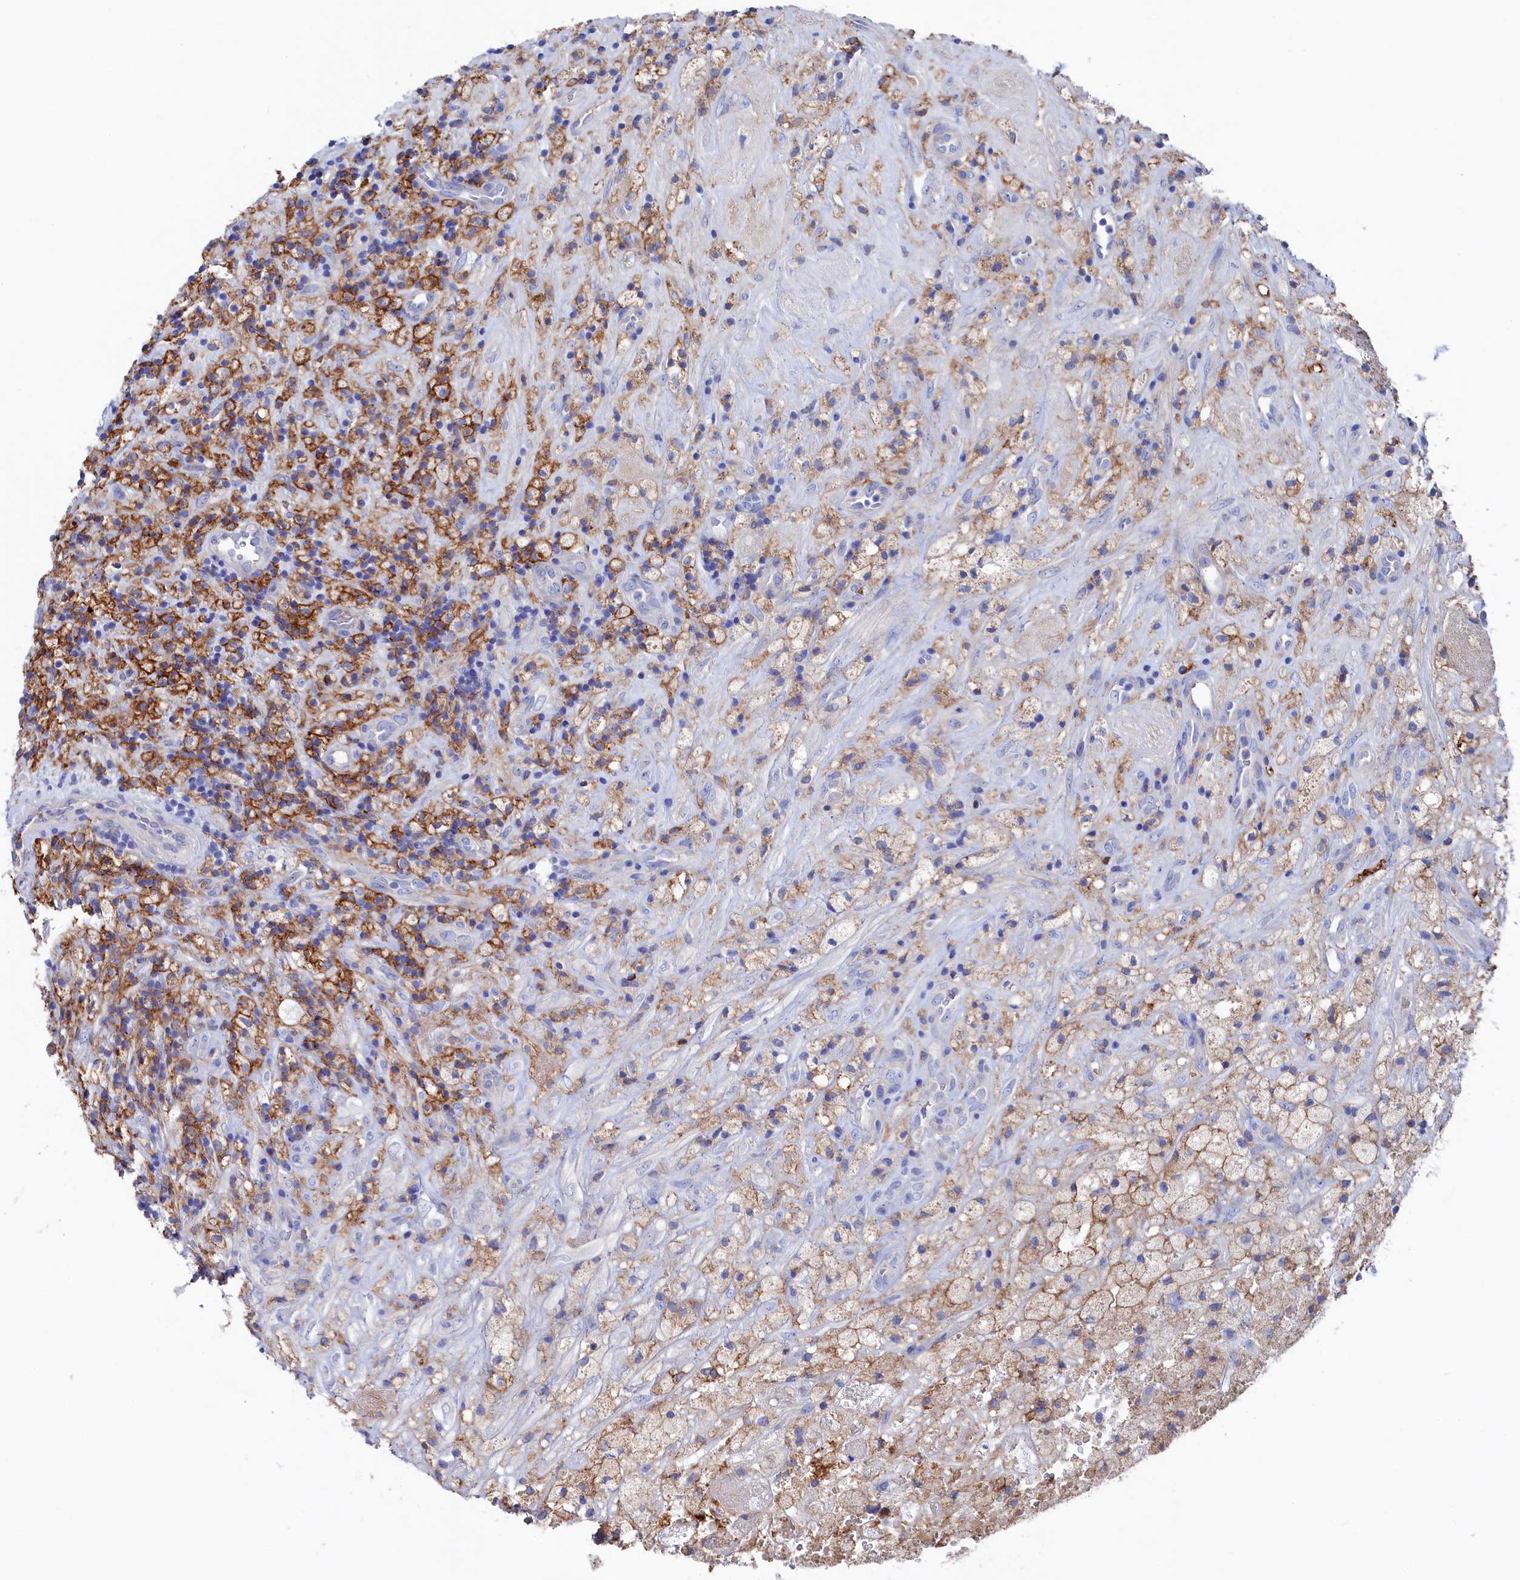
{"staining": {"intensity": "negative", "quantity": "none", "location": "none"}, "tissue": "glioma", "cell_type": "Tumor cells", "image_type": "cancer", "snomed": [{"axis": "morphology", "description": "Glioma, malignant, High grade"}, {"axis": "topography", "description": "Brain"}], "caption": "Protein analysis of malignant high-grade glioma exhibits no significant expression in tumor cells.", "gene": "C12orf73", "patient": {"sex": "male", "age": 69}}